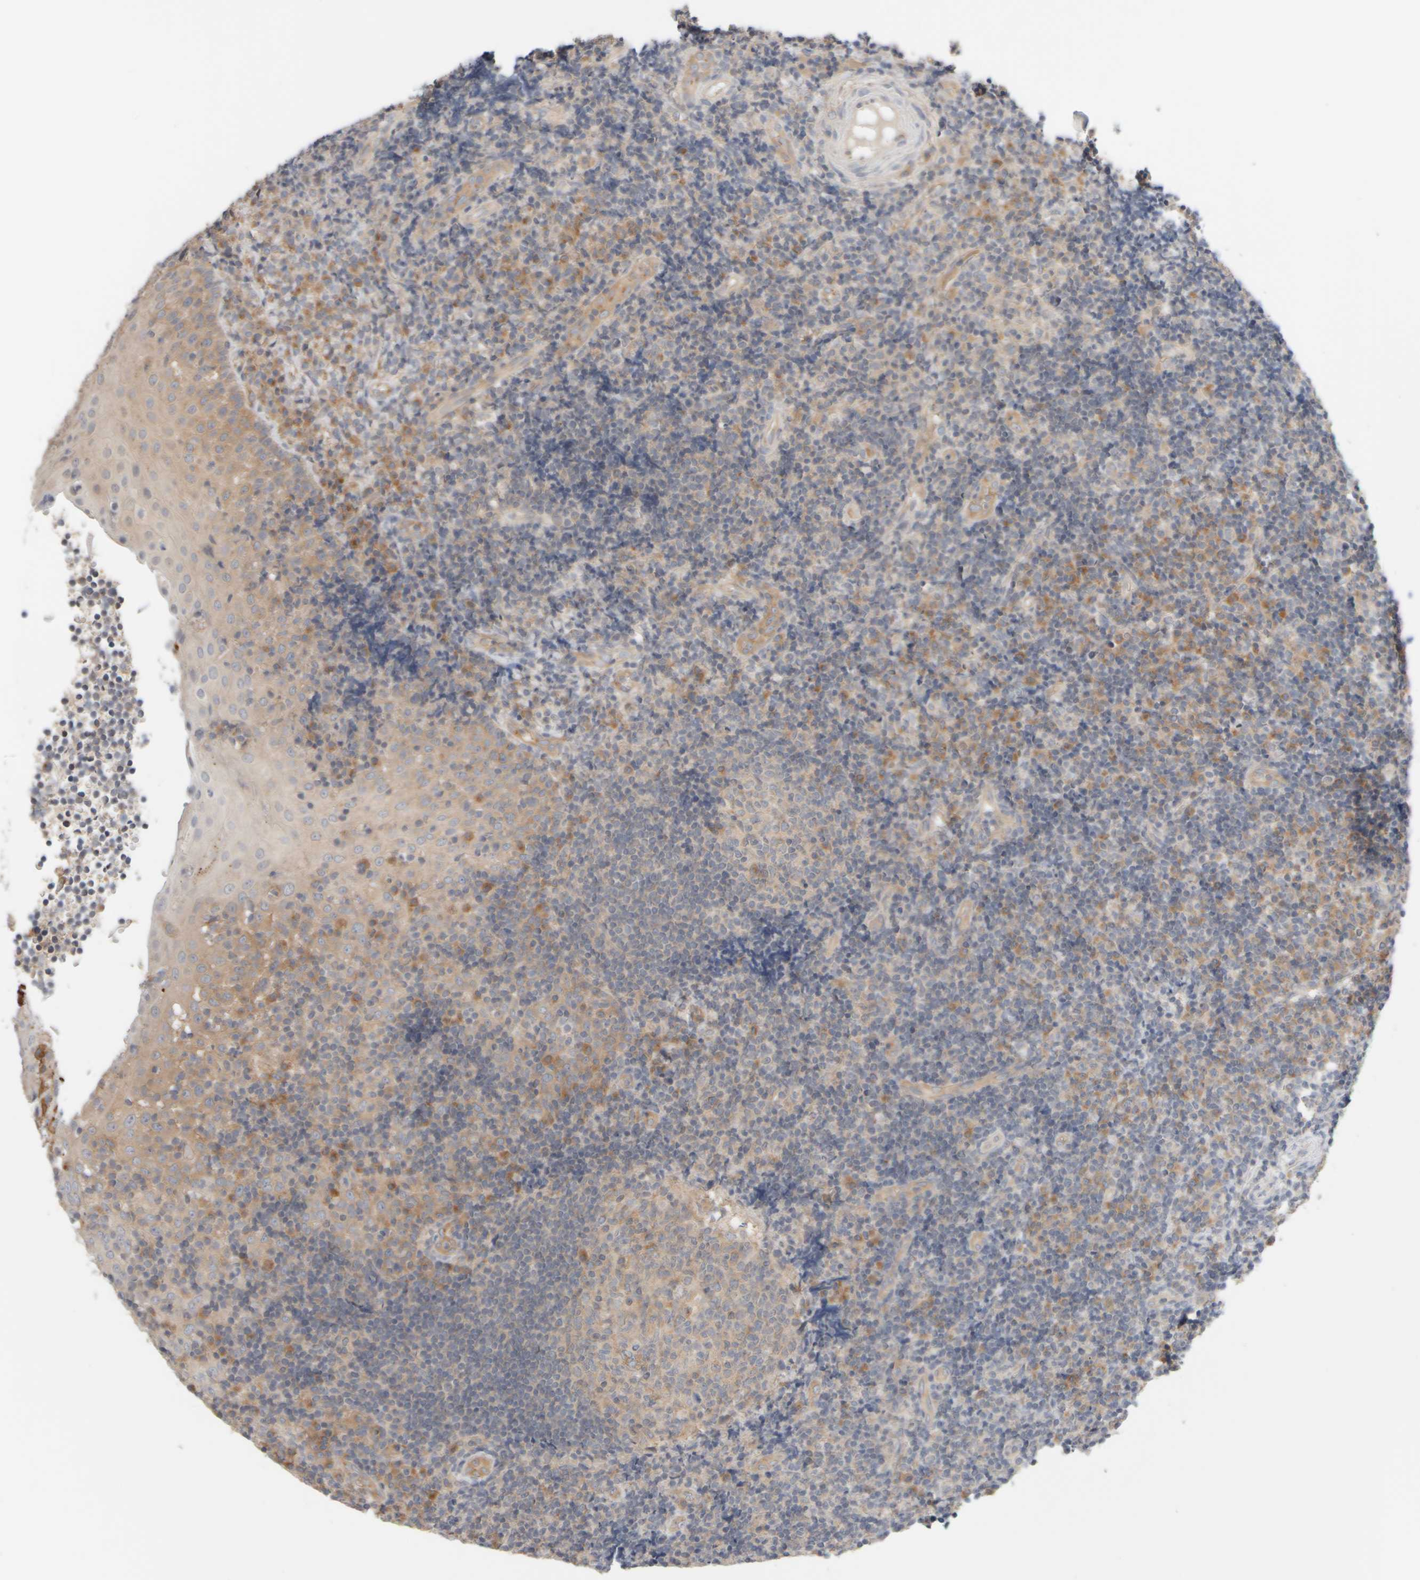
{"staining": {"intensity": "weak", "quantity": "<25%", "location": "cytoplasmic/membranous"}, "tissue": "tonsil", "cell_type": "Germinal center cells", "image_type": "normal", "snomed": [{"axis": "morphology", "description": "Normal tissue, NOS"}, {"axis": "topography", "description": "Tonsil"}], "caption": "Immunohistochemistry (IHC) image of unremarkable tonsil: tonsil stained with DAB (3,3'-diaminobenzidine) exhibits no significant protein expression in germinal center cells.", "gene": "GOPC", "patient": {"sex": "female", "age": 40}}